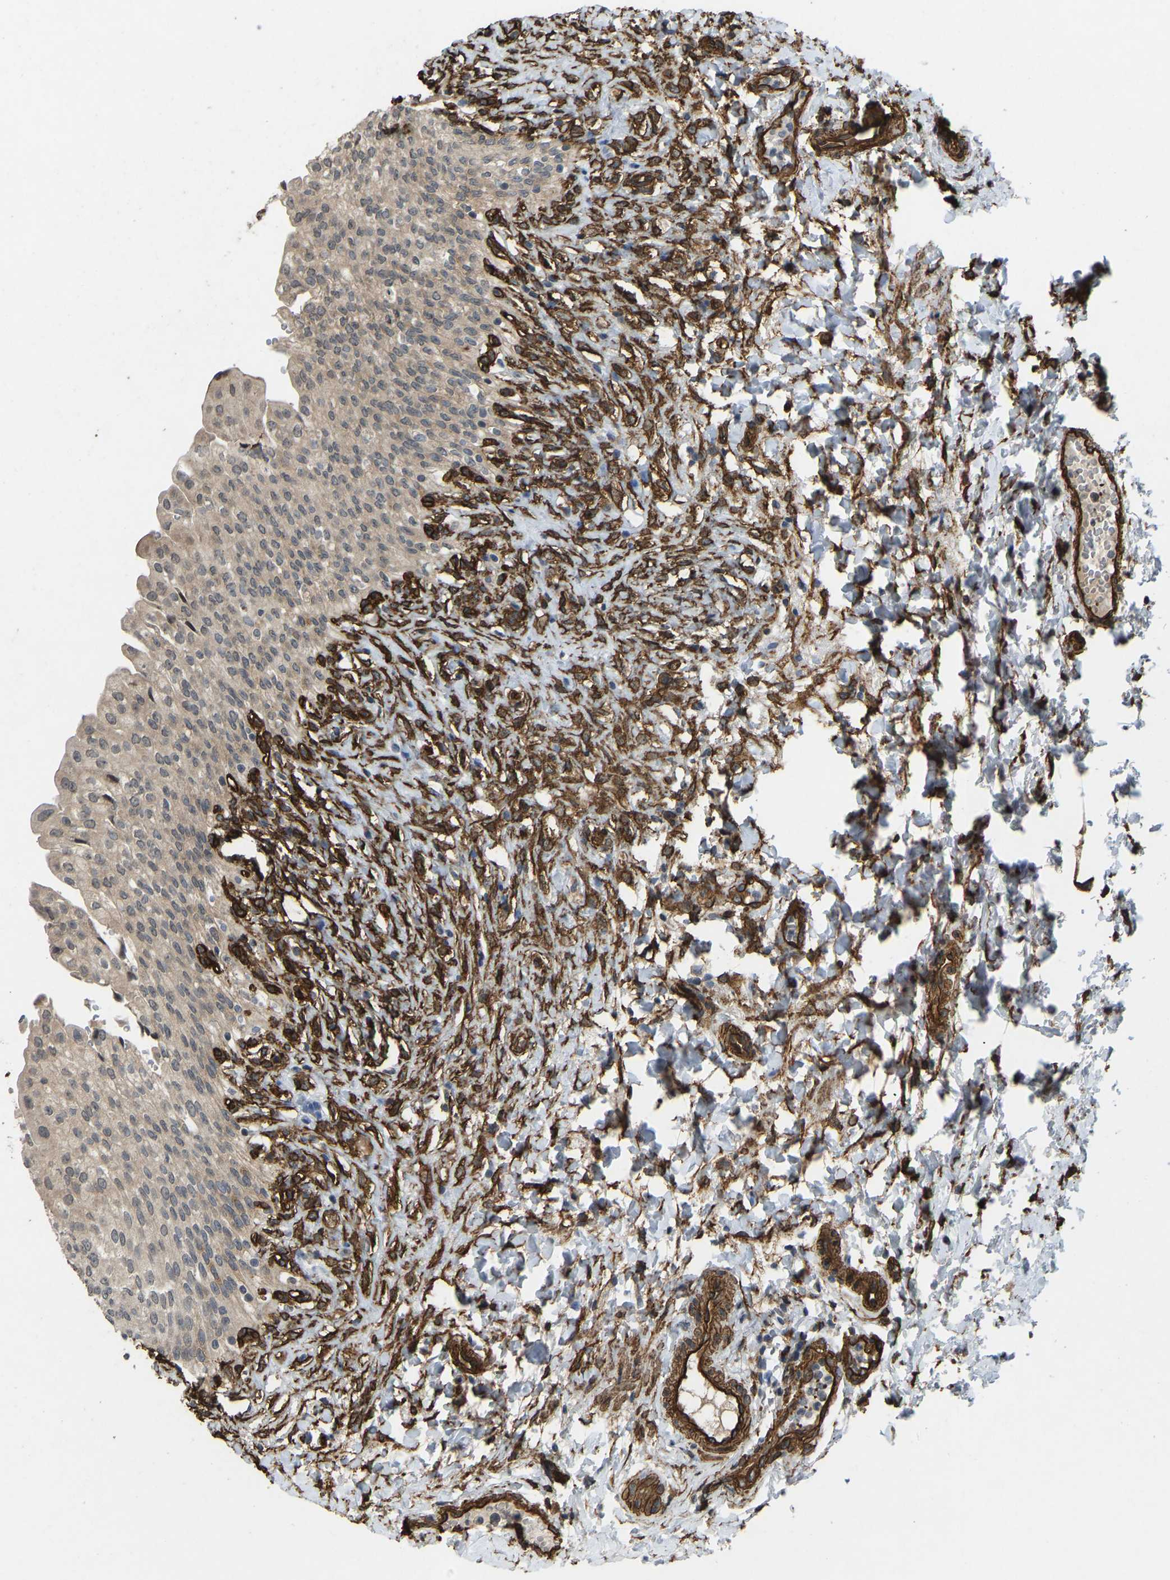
{"staining": {"intensity": "weak", "quantity": ">75%", "location": "cytoplasmic/membranous"}, "tissue": "urinary bladder", "cell_type": "Urothelial cells", "image_type": "normal", "snomed": [{"axis": "morphology", "description": "Urothelial carcinoma, High grade"}, {"axis": "topography", "description": "Urinary bladder"}], "caption": "An IHC histopathology image of benign tissue is shown. Protein staining in brown highlights weak cytoplasmic/membranous positivity in urinary bladder within urothelial cells.", "gene": "NMB", "patient": {"sex": "male", "age": 46}}